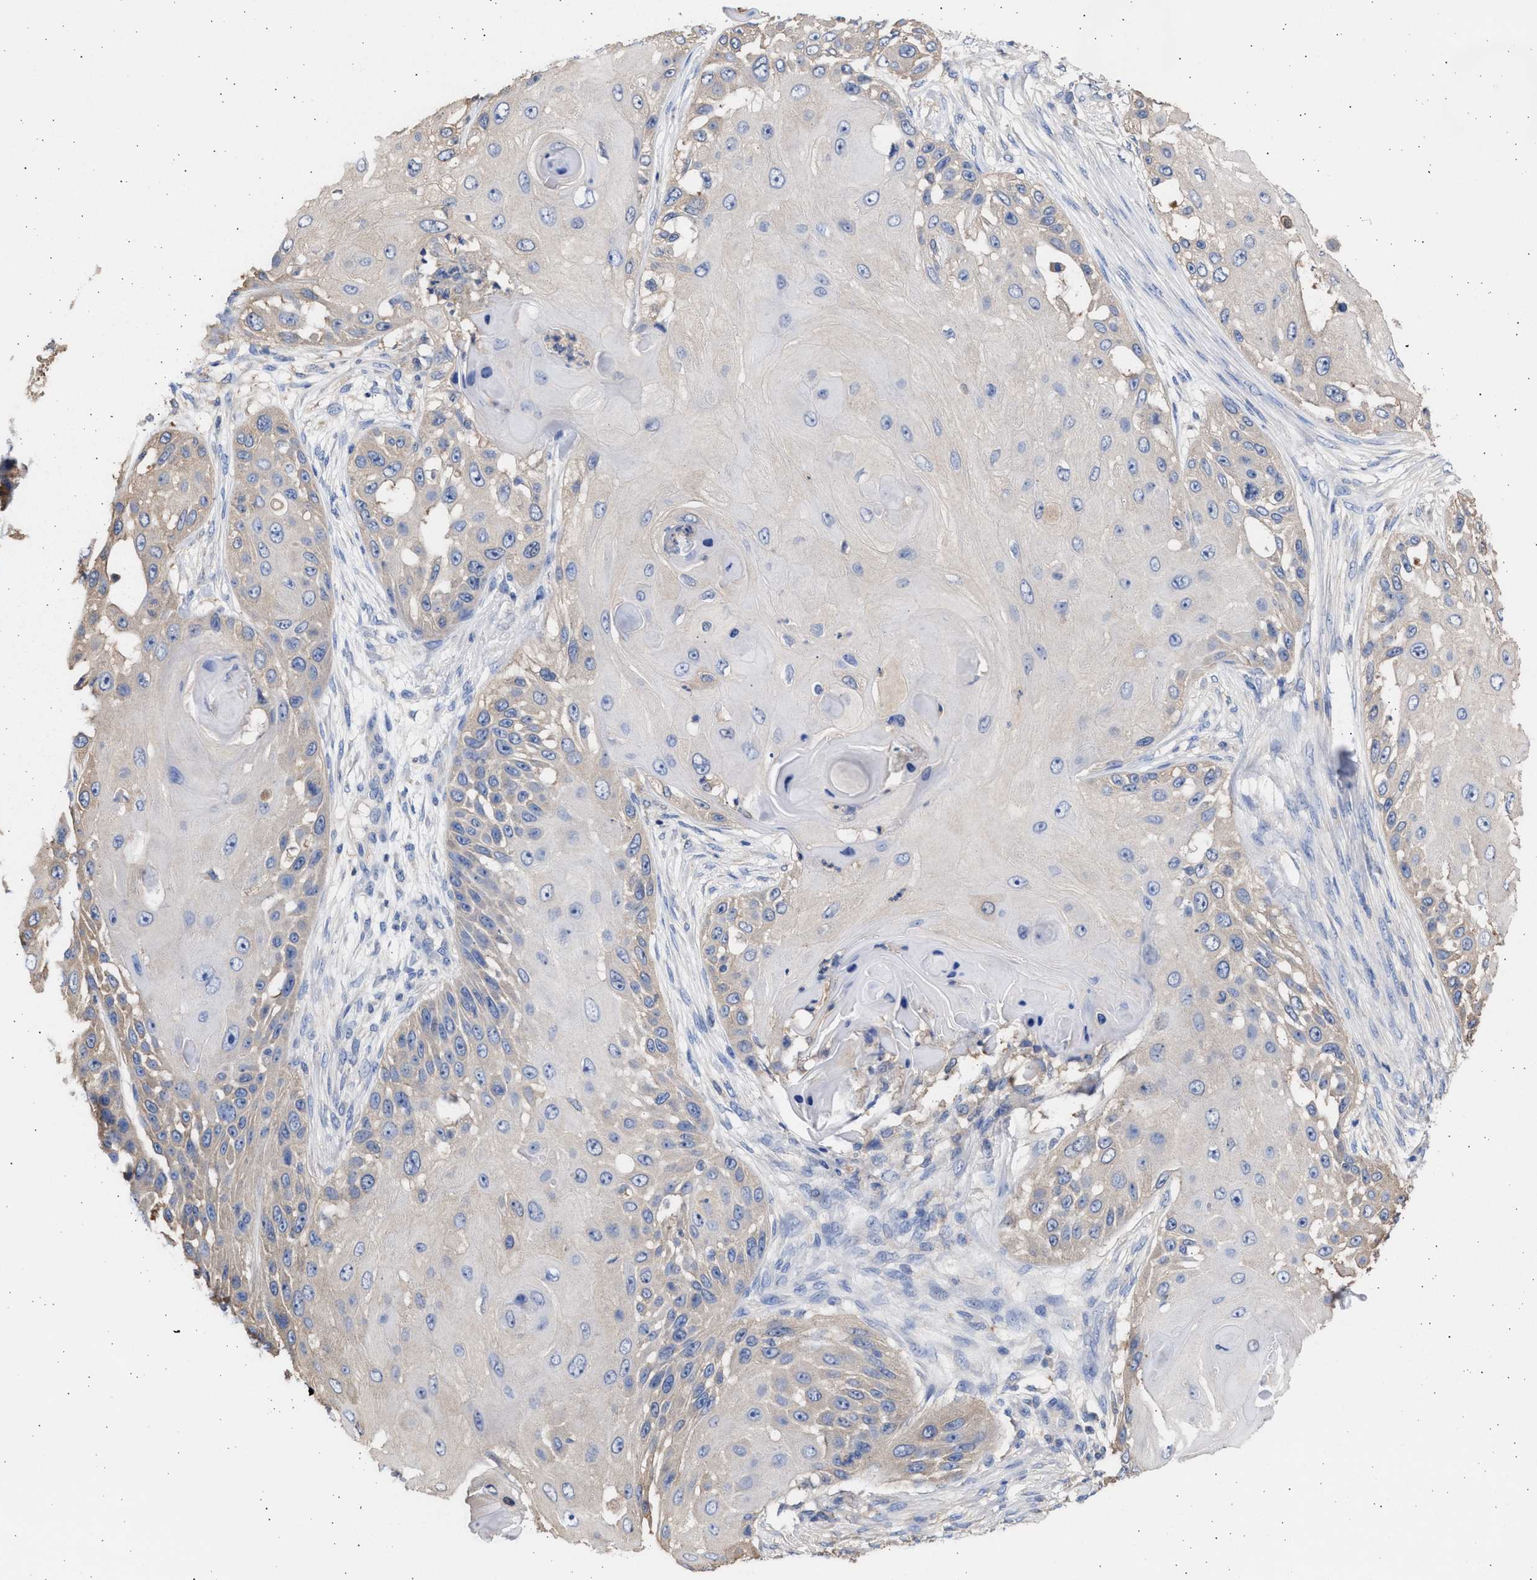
{"staining": {"intensity": "weak", "quantity": "<25%", "location": "cytoplasmic/membranous"}, "tissue": "skin cancer", "cell_type": "Tumor cells", "image_type": "cancer", "snomed": [{"axis": "morphology", "description": "Squamous cell carcinoma, NOS"}, {"axis": "topography", "description": "Skin"}], "caption": "A high-resolution image shows immunohistochemistry (IHC) staining of squamous cell carcinoma (skin), which reveals no significant staining in tumor cells.", "gene": "ALDOC", "patient": {"sex": "female", "age": 44}}